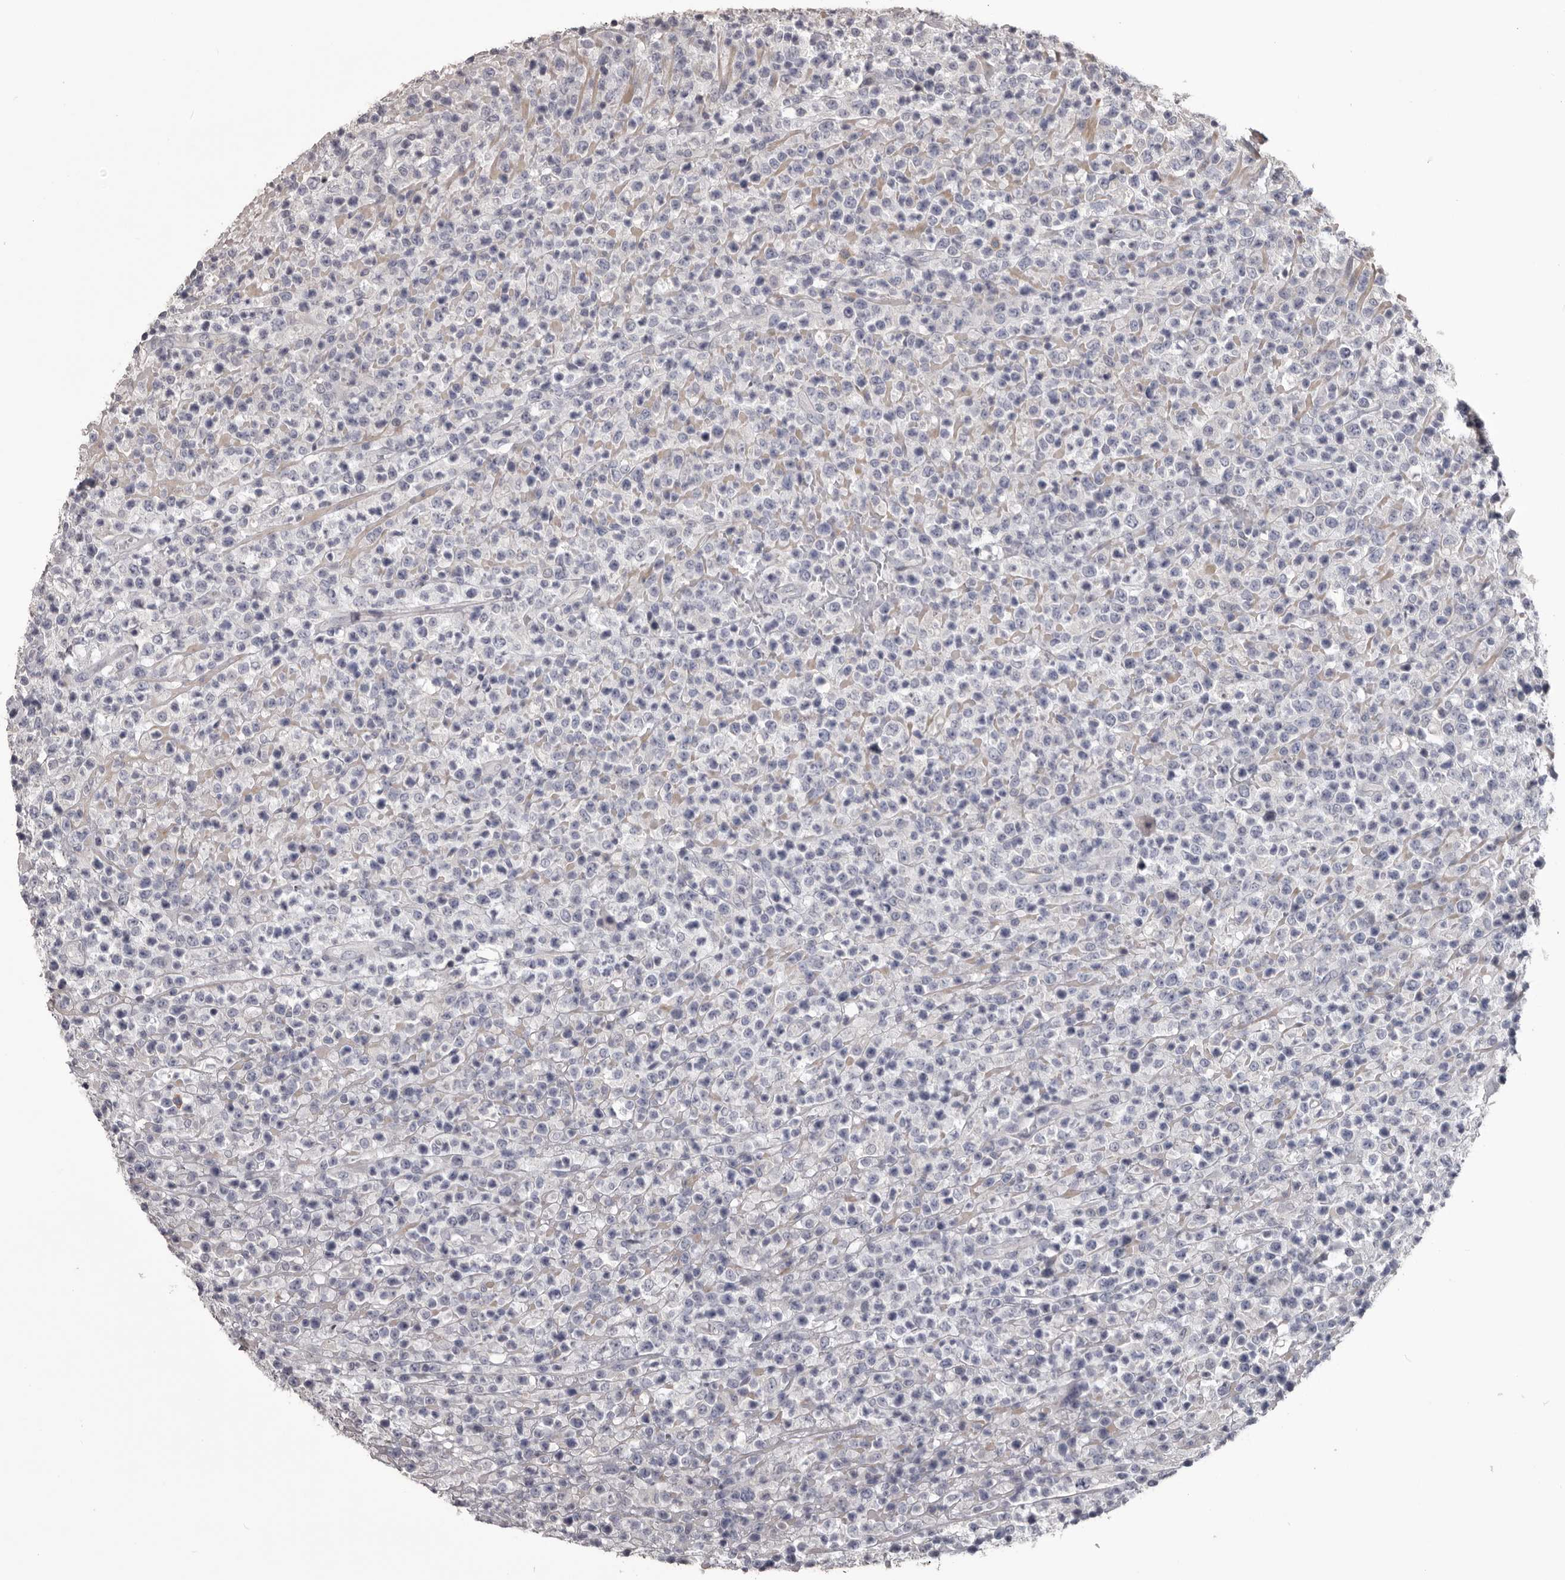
{"staining": {"intensity": "negative", "quantity": "none", "location": "none"}, "tissue": "lymphoma", "cell_type": "Tumor cells", "image_type": "cancer", "snomed": [{"axis": "morphology", "description": "Malignant lymphoma, non-Hodgkin's type, High grade"}, {"axis": "topography", "description": "Colon"}], "caption": "Immunohistochemistry (IHC) image of neoplastic tissue: human lymphoma stained with DAB demonstrates no significant protein staining in tumor cells. (Stains: DAB (3,3'-diaminobenzidine) immunohistochemistry with hematoxylin counter stain, Microscopy: brightfield microscopy at high magnification).", "gene": "LPAR6", "patient": {"sex": "female", "age": 53}}